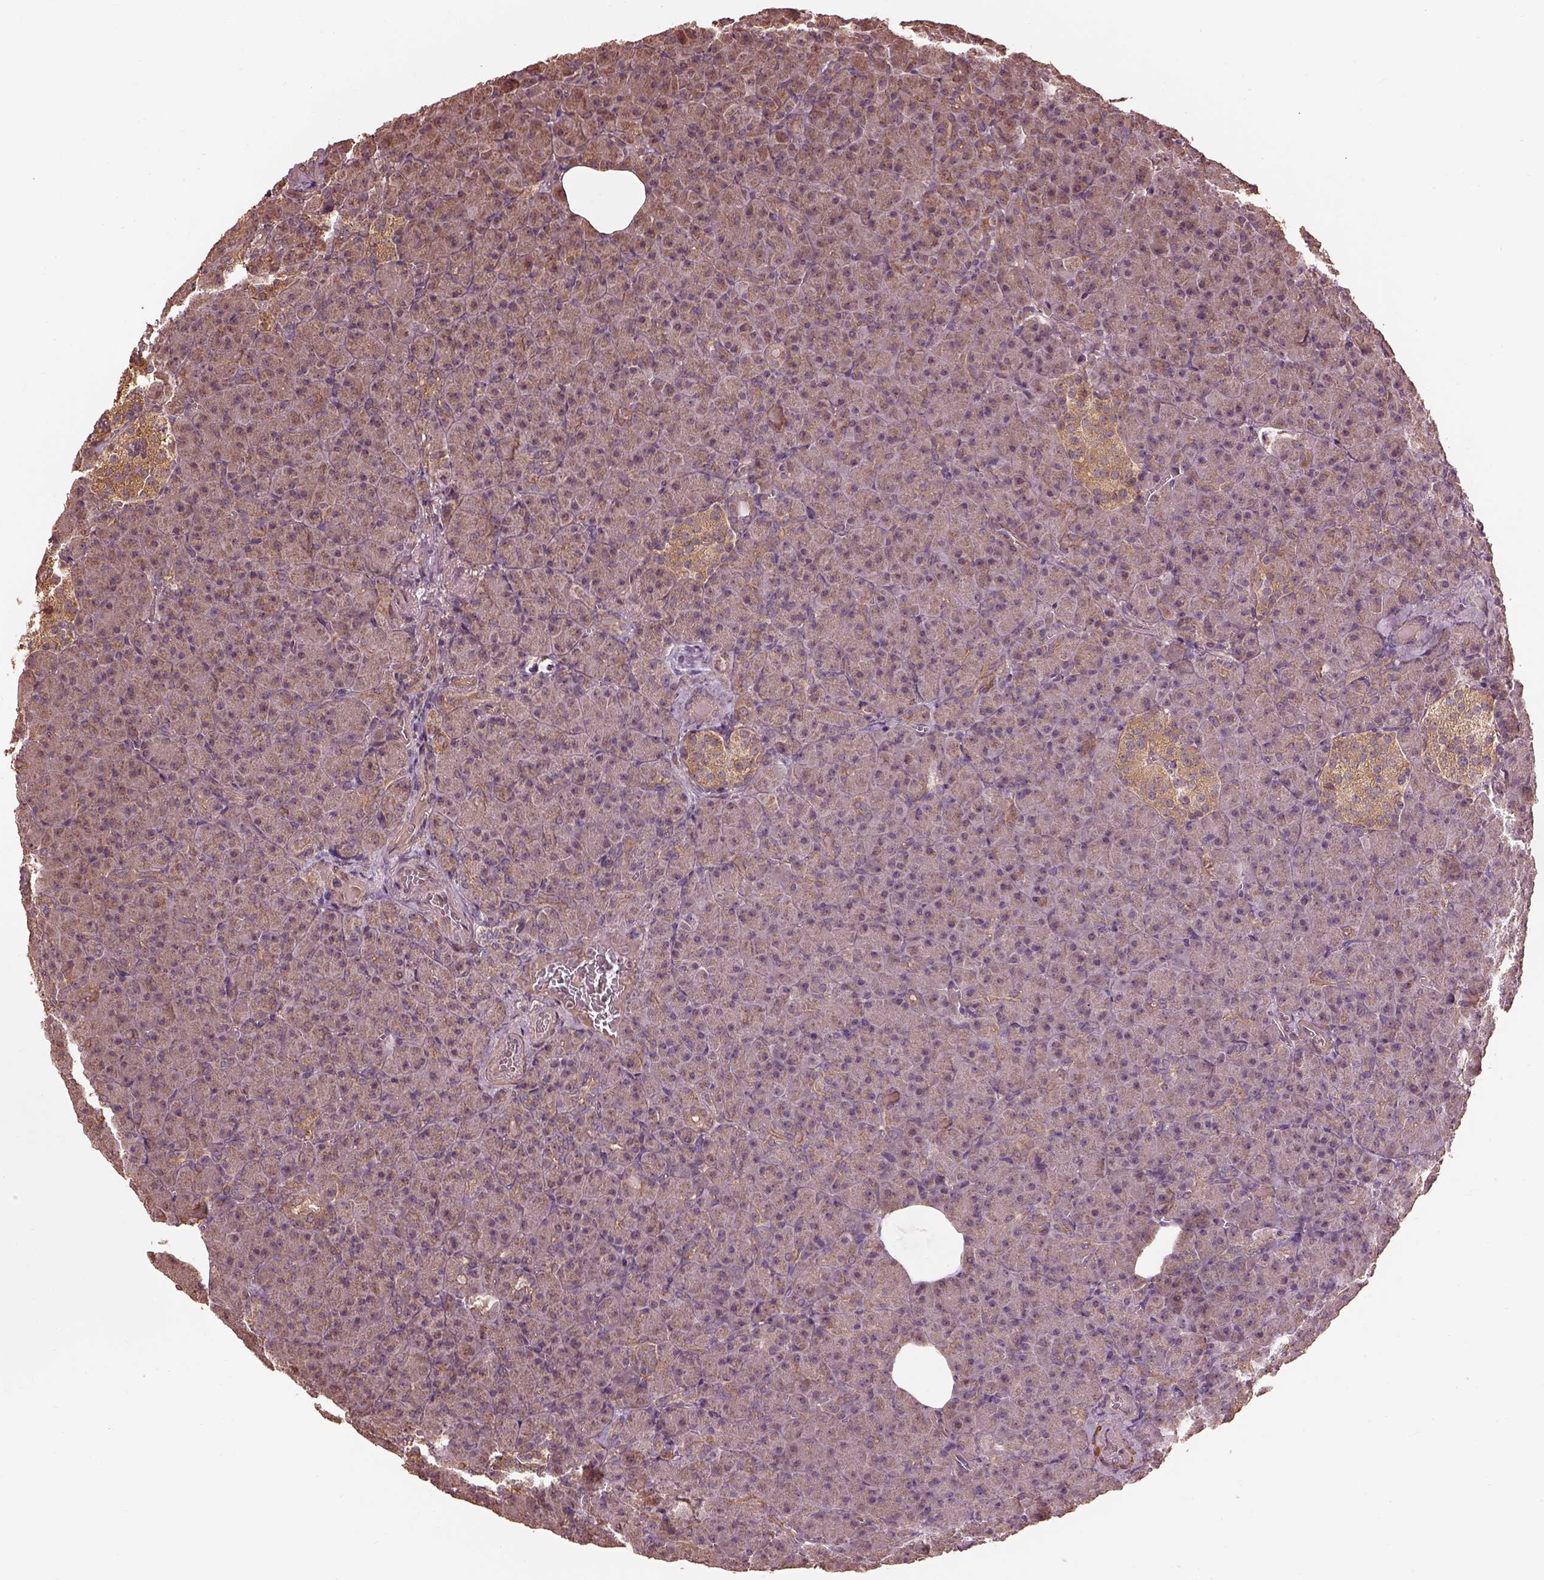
{"staining": {"intensity": "moderate", "quantity": "25%-75%", "location": "cytoplasmic/membranous"}, "tissue": "pancreas", "cell_type": "Exocrine glandular cells", "image_type": "normal", "snomed": [{"axis": "morphology", "description": "Normal tissue, NOS"}, {"axis": "topography", "description": "Pancreas"}], "caption": "High-magnification brightfield microscopy of unremarkable pancreas stained with DAB (3,3'-diaminobenzidine) (brown) and counterstained with hematoxylin (blue). exocrine glandular cells exhibit moderate cytoplasmic/membranous staining is present in about25%-75% of cells. Ihc stains the protein in brown and the nuclei are stained blue.", "gene": "METTL4", "patient": {"sex": "female", "age": 74}}